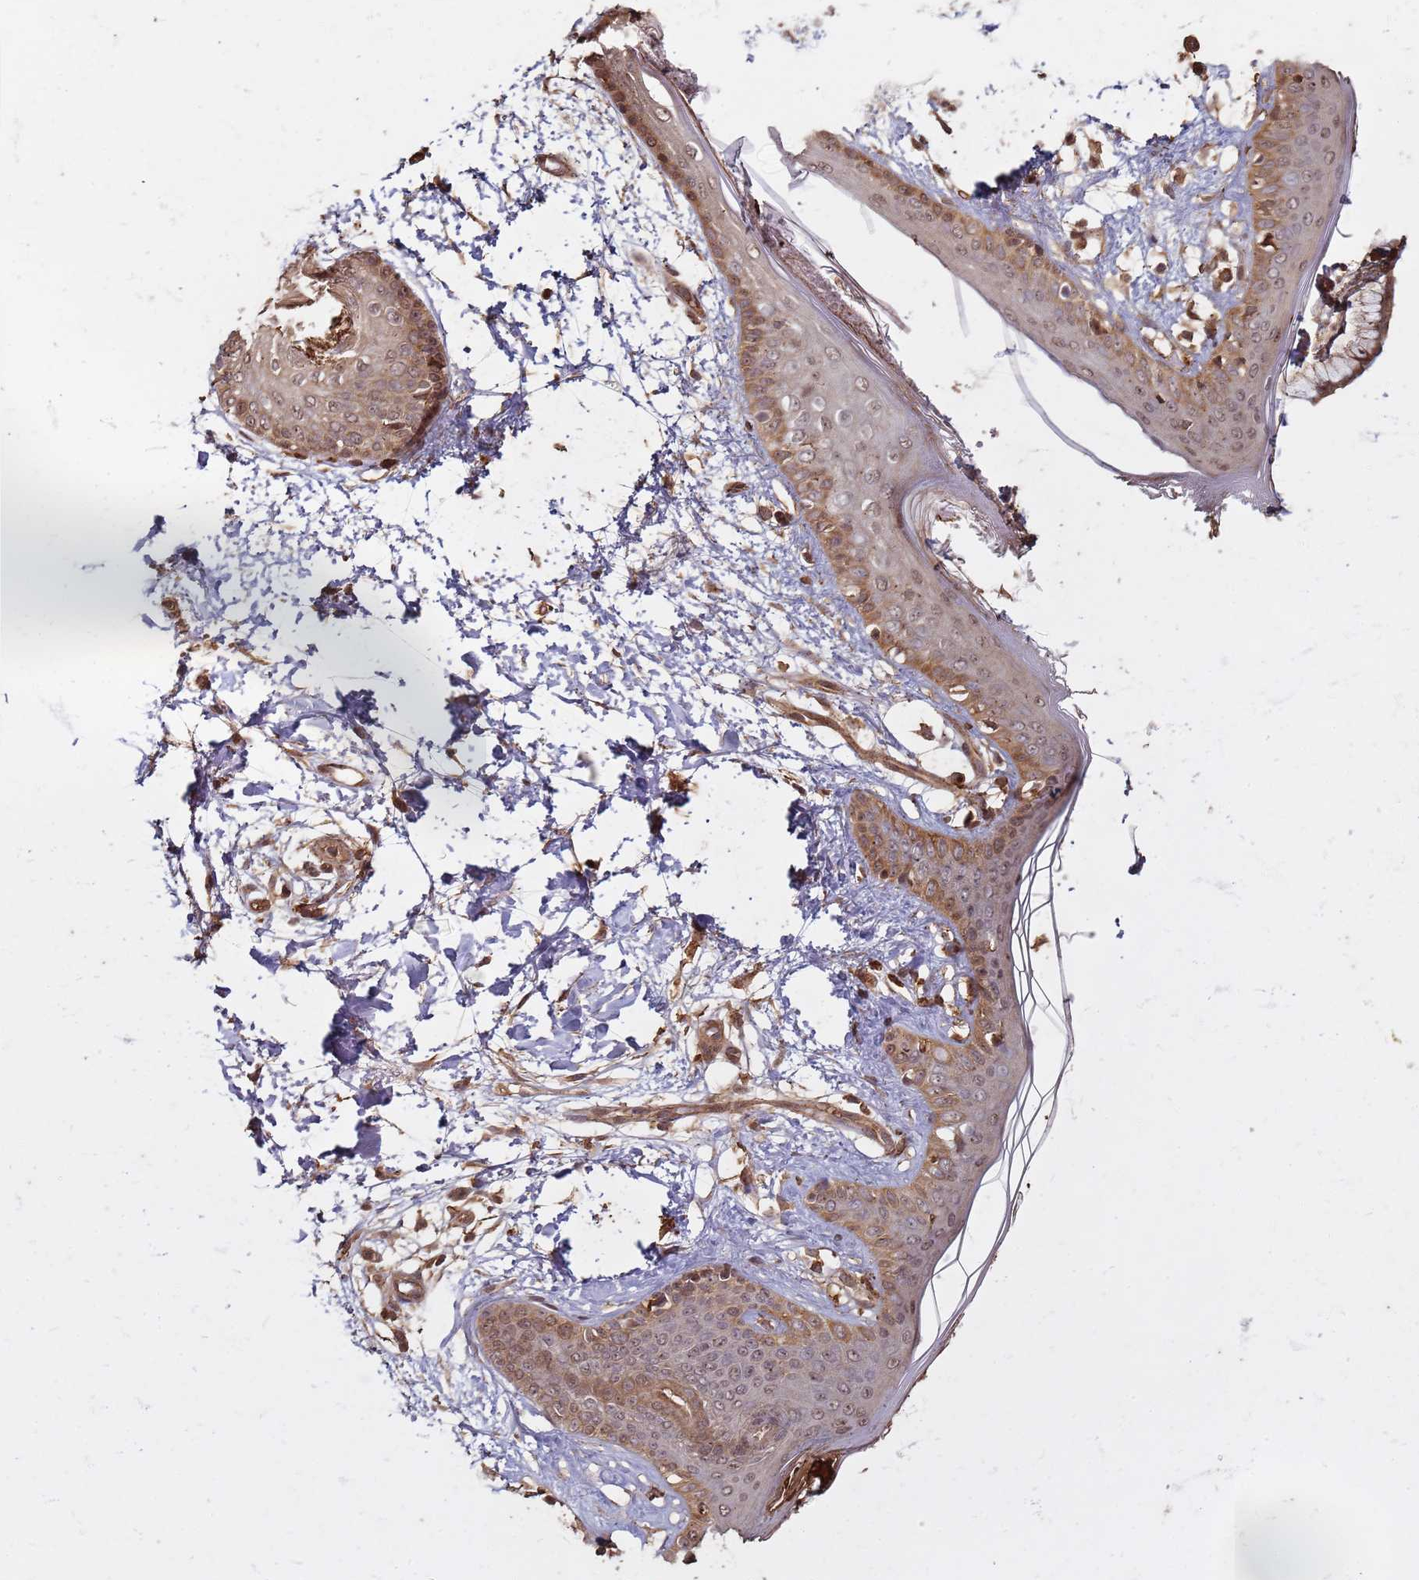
{"staining": {"intensity": "moderate", "quantity": ">75%", "location": "cytoplasmic/membranous,nuclear"}, "tissue": "skin", "cell_type": "Fibroblasts", "image_type": "normal", "snomed": [{"axis": "morphology", "description": "Normal tissue, NOS"}, {"axis": "topography", "description": "Skin"}], "caption": "Immunohistochemical staining of benign human skin shows moderate cytoplasmic/membranous,nuclear protein staining in about >75% of fibroblasts.", "gene": "KIF26A", "patient": {"sex": "female", "age": 34}}